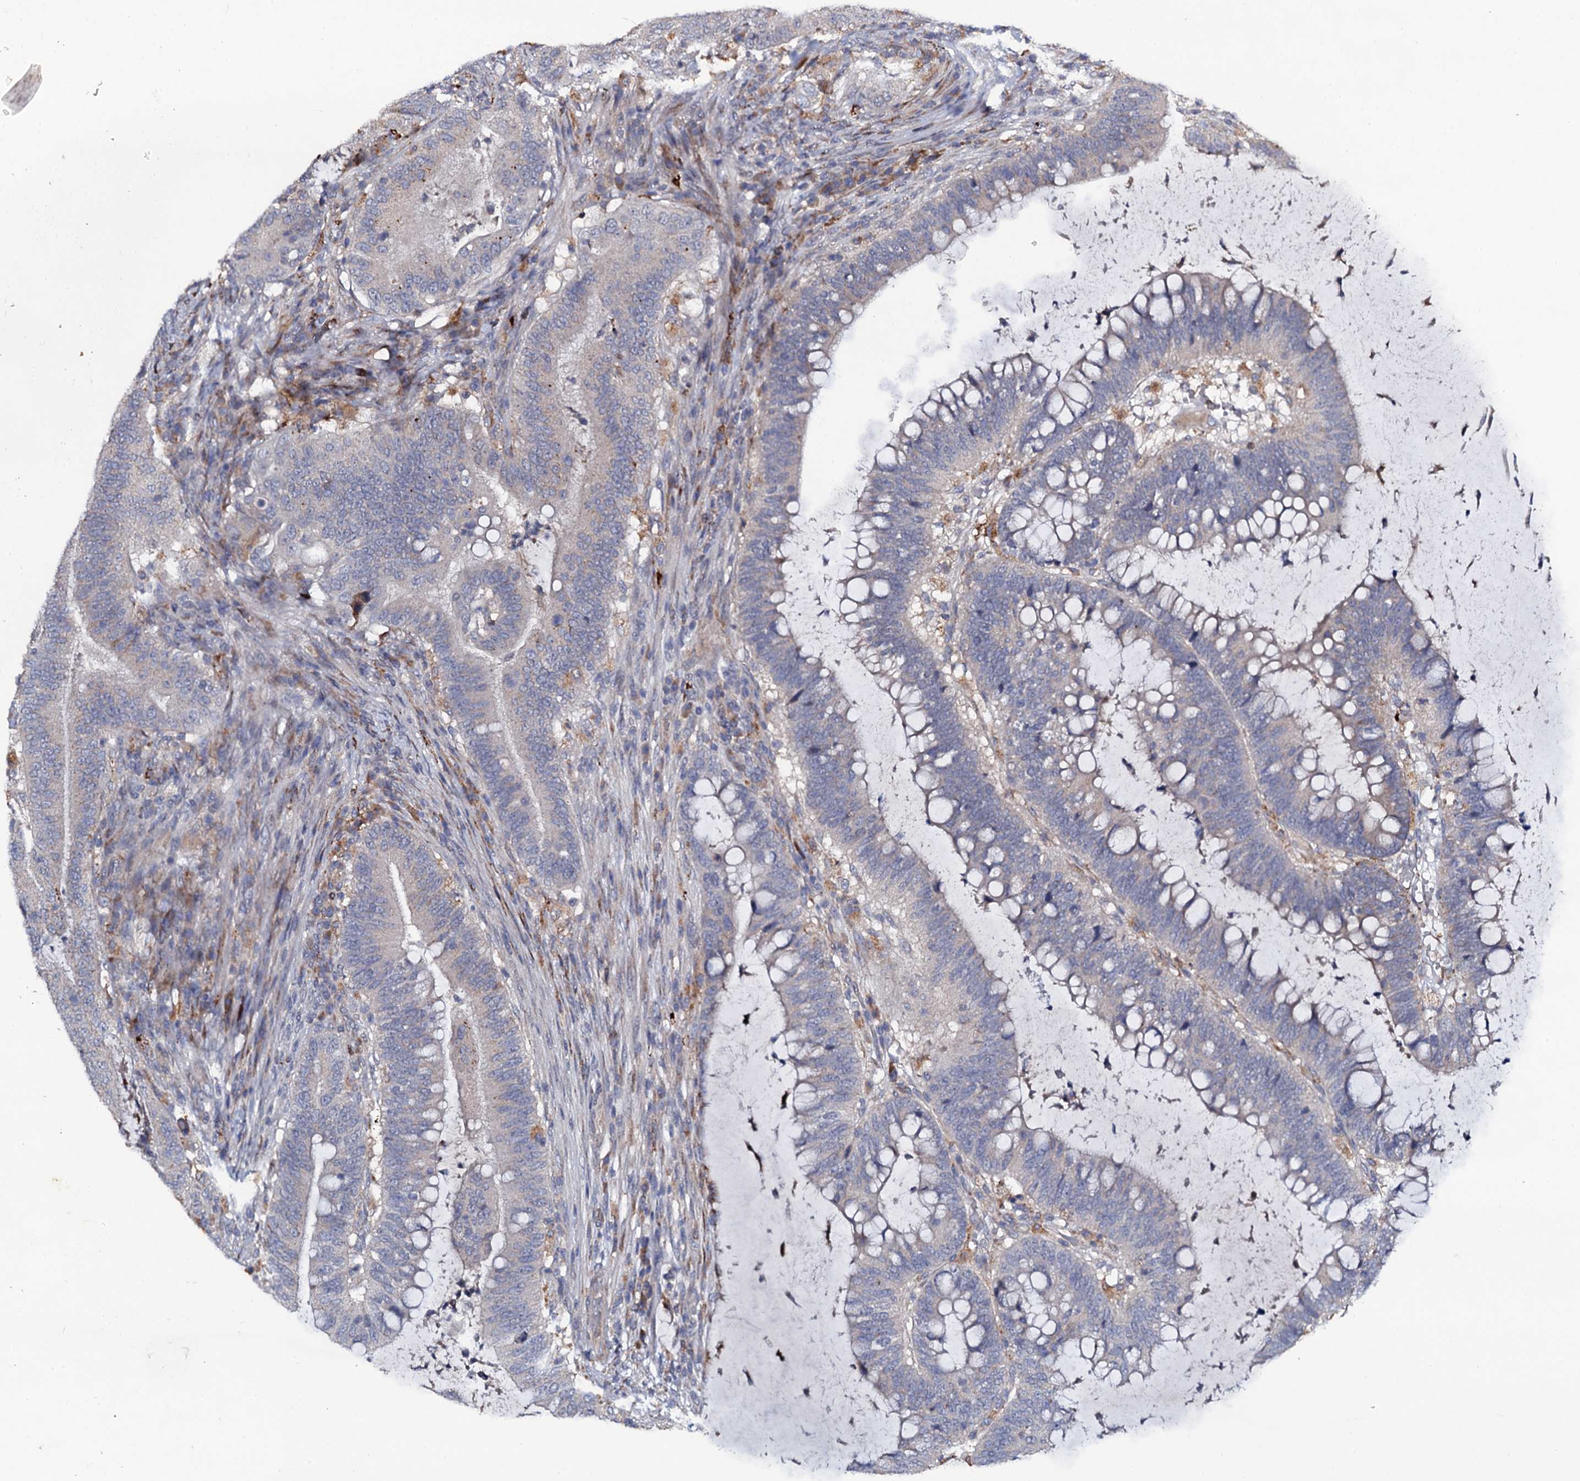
{"staining": {"intensity": "negative", "quantity": "none", "location": "none"}, "tissue": "colorectal cancer", "cell_type": "Tumor cells", "image_type": "cancer", "snomed": [{"axis": "morphology", "description": "Adenocarcinoma, NOS"}, {"axis": "topography", "description": "Colon"}], "caption": "DAB (3,3'-diaminobenzidine) immunohistochemical staining of adenocarcinoma (colorectal) shows no significant positivity in tumor cells. (Stains: DAB (3,3'-diaminobenzidine) IHC with hematoxylin counter stain, Microscopy: brightfield microscopy at high magnification).", "gene": "LRRC28", "patient": {"sex": "female", "age": 66}}